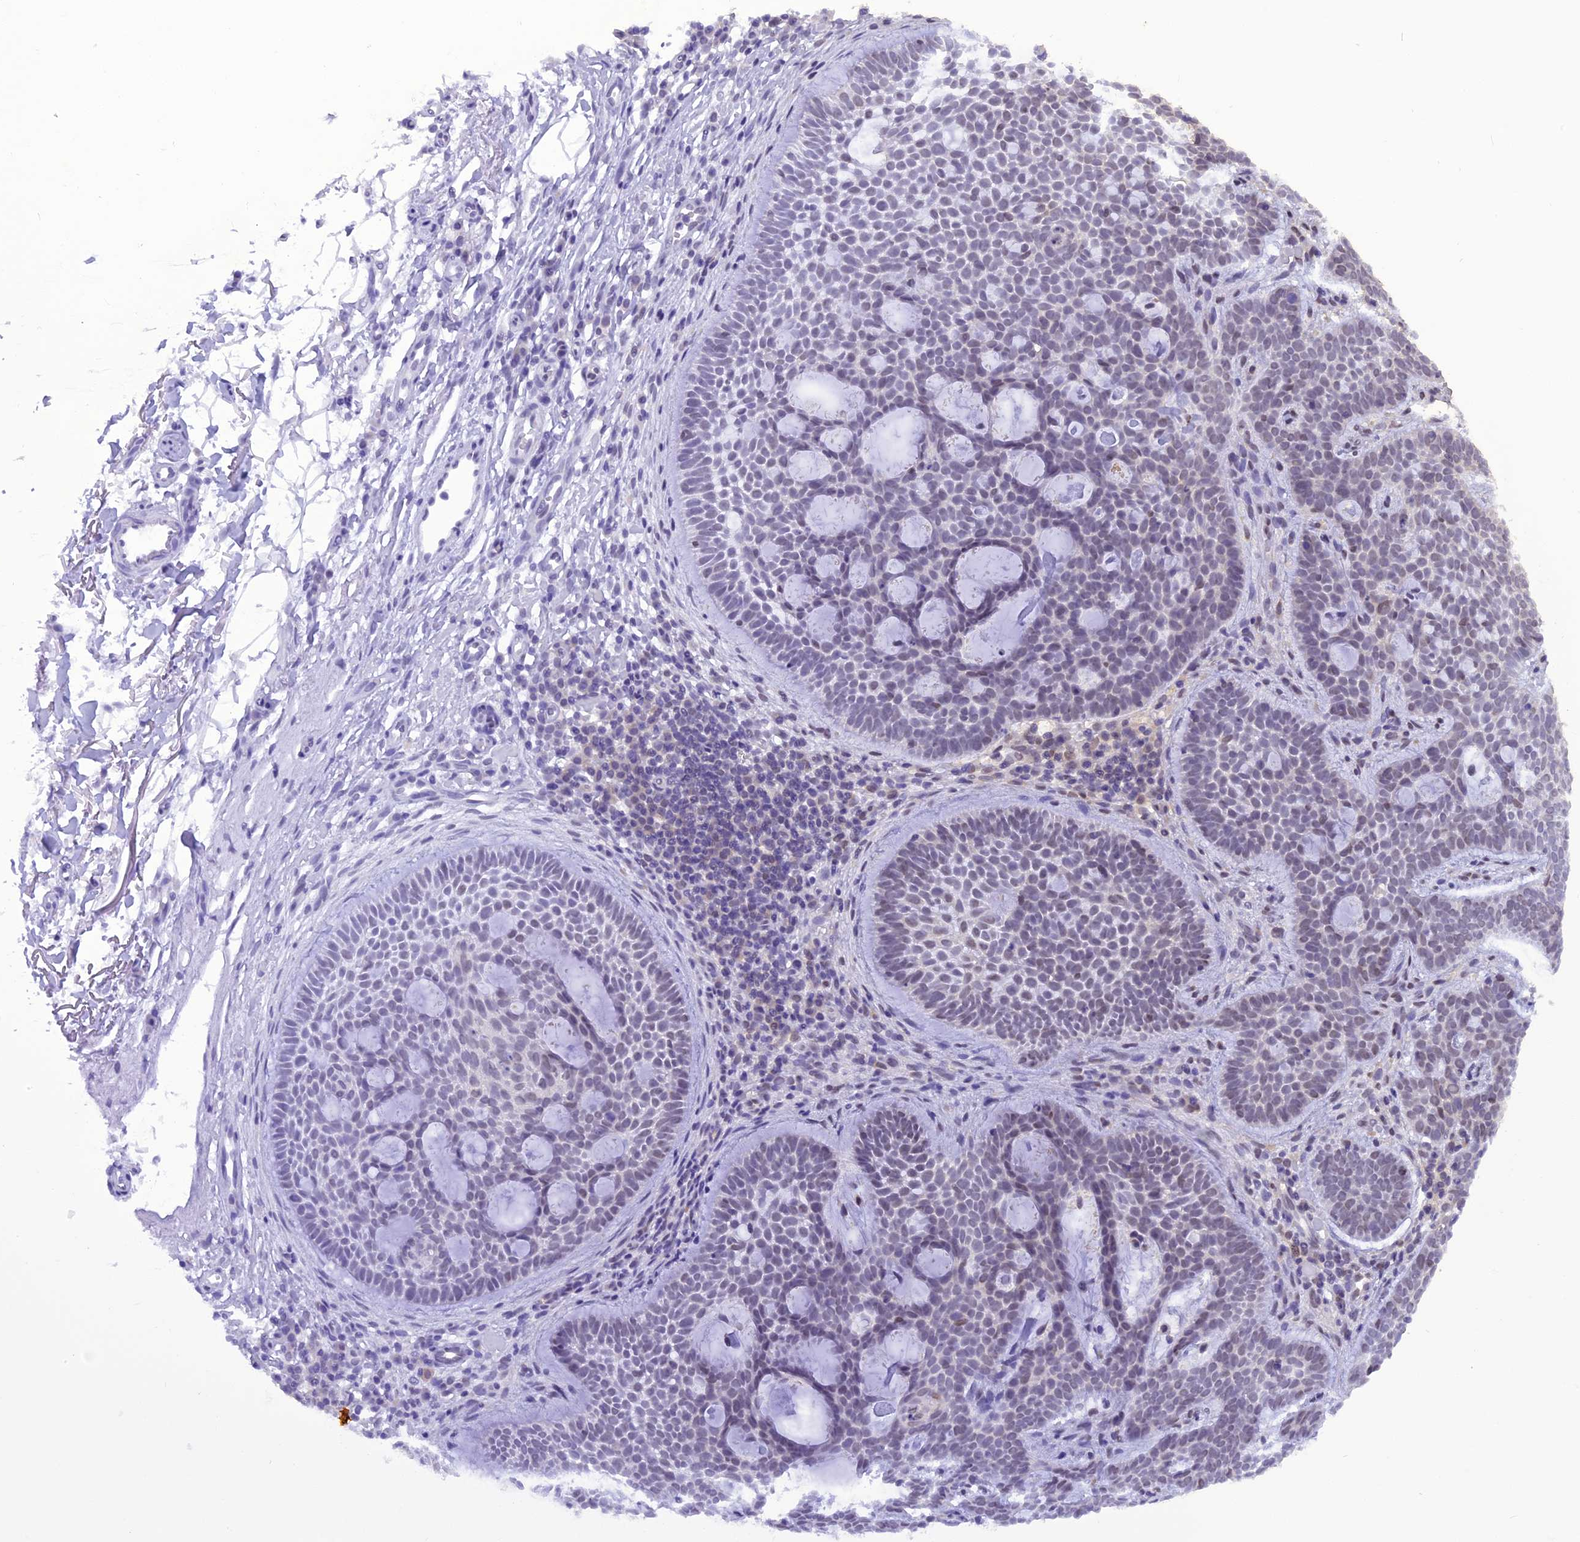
{"staining": {"intensity": "weak", "quantity": "<25%", "location": "nuclear"}, "tissue": "skin cancer", "cell_type": "Tumor cells", "image_type": "cancer", "snomed": [{"axis": "morphology", "description": "Basal cell carcinoma"}, {"axis": "topography", "description": "Skin"}], "caption": "The histopathology image shows no significant positivity in tumor cells of skin cancer (basal cell carcinoma).", "gene": "RABGGTA", "patient": {"sex": "male", "age": 85}}